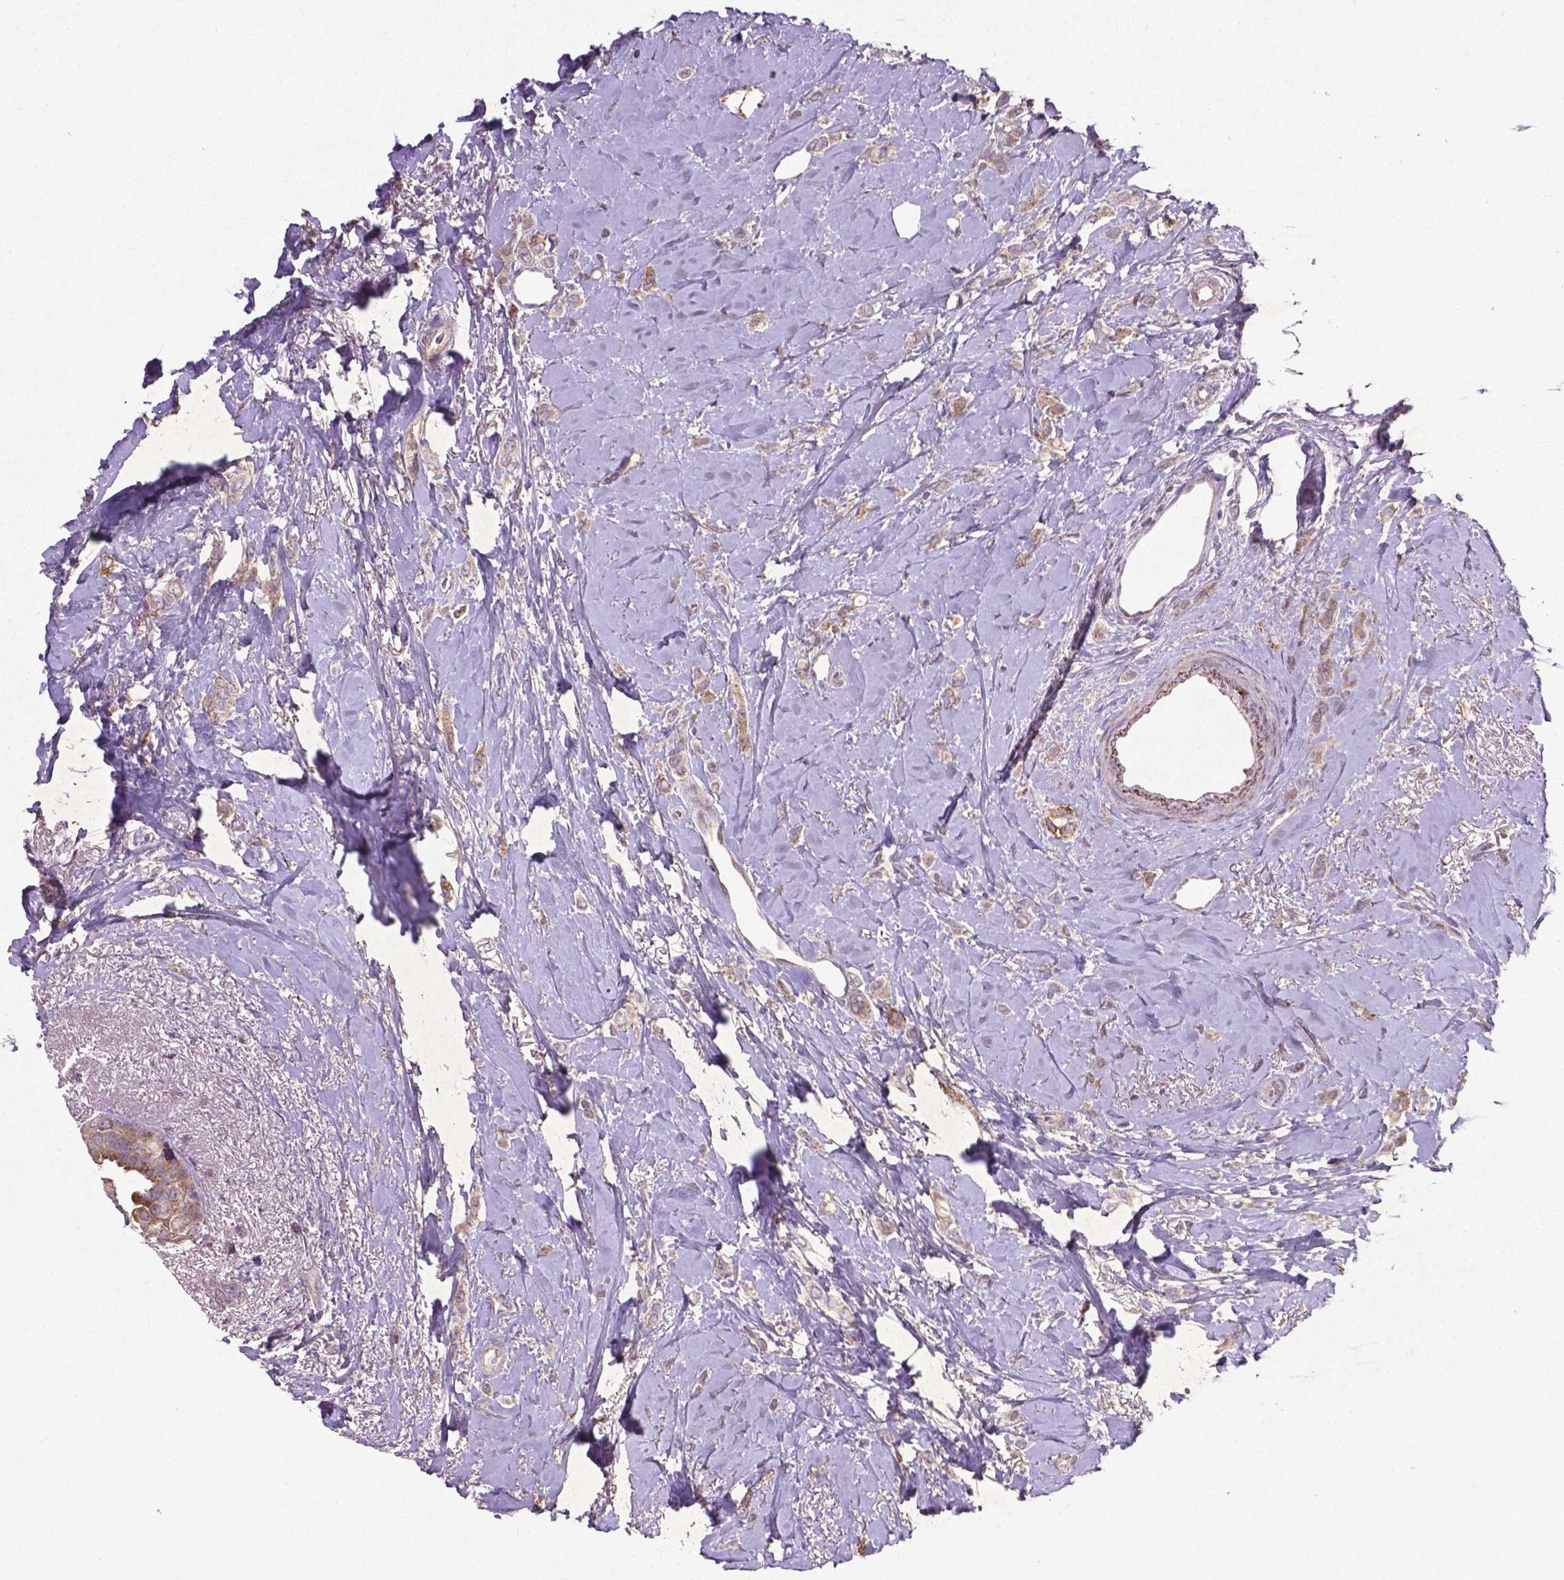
{"staining": {"intensity": "weak", "quantity": "25%-75%", "location": "cytoplasmic/membranous"}, "tissue": "breast cancer", "cell_type": "Tumor cells", "image_type": "cancer", "snomed": [{"axis": "morphology", "description": "Lobular carcinoma"}, {"axis": "topography", "description": "Breast"}], "caption": "Lobular carcinoma (breast) stained with a protein marker demonstrates weak staining in tumor cells.", "gene": "MTOR", "patient": {"sex": "female", "age": 66}}